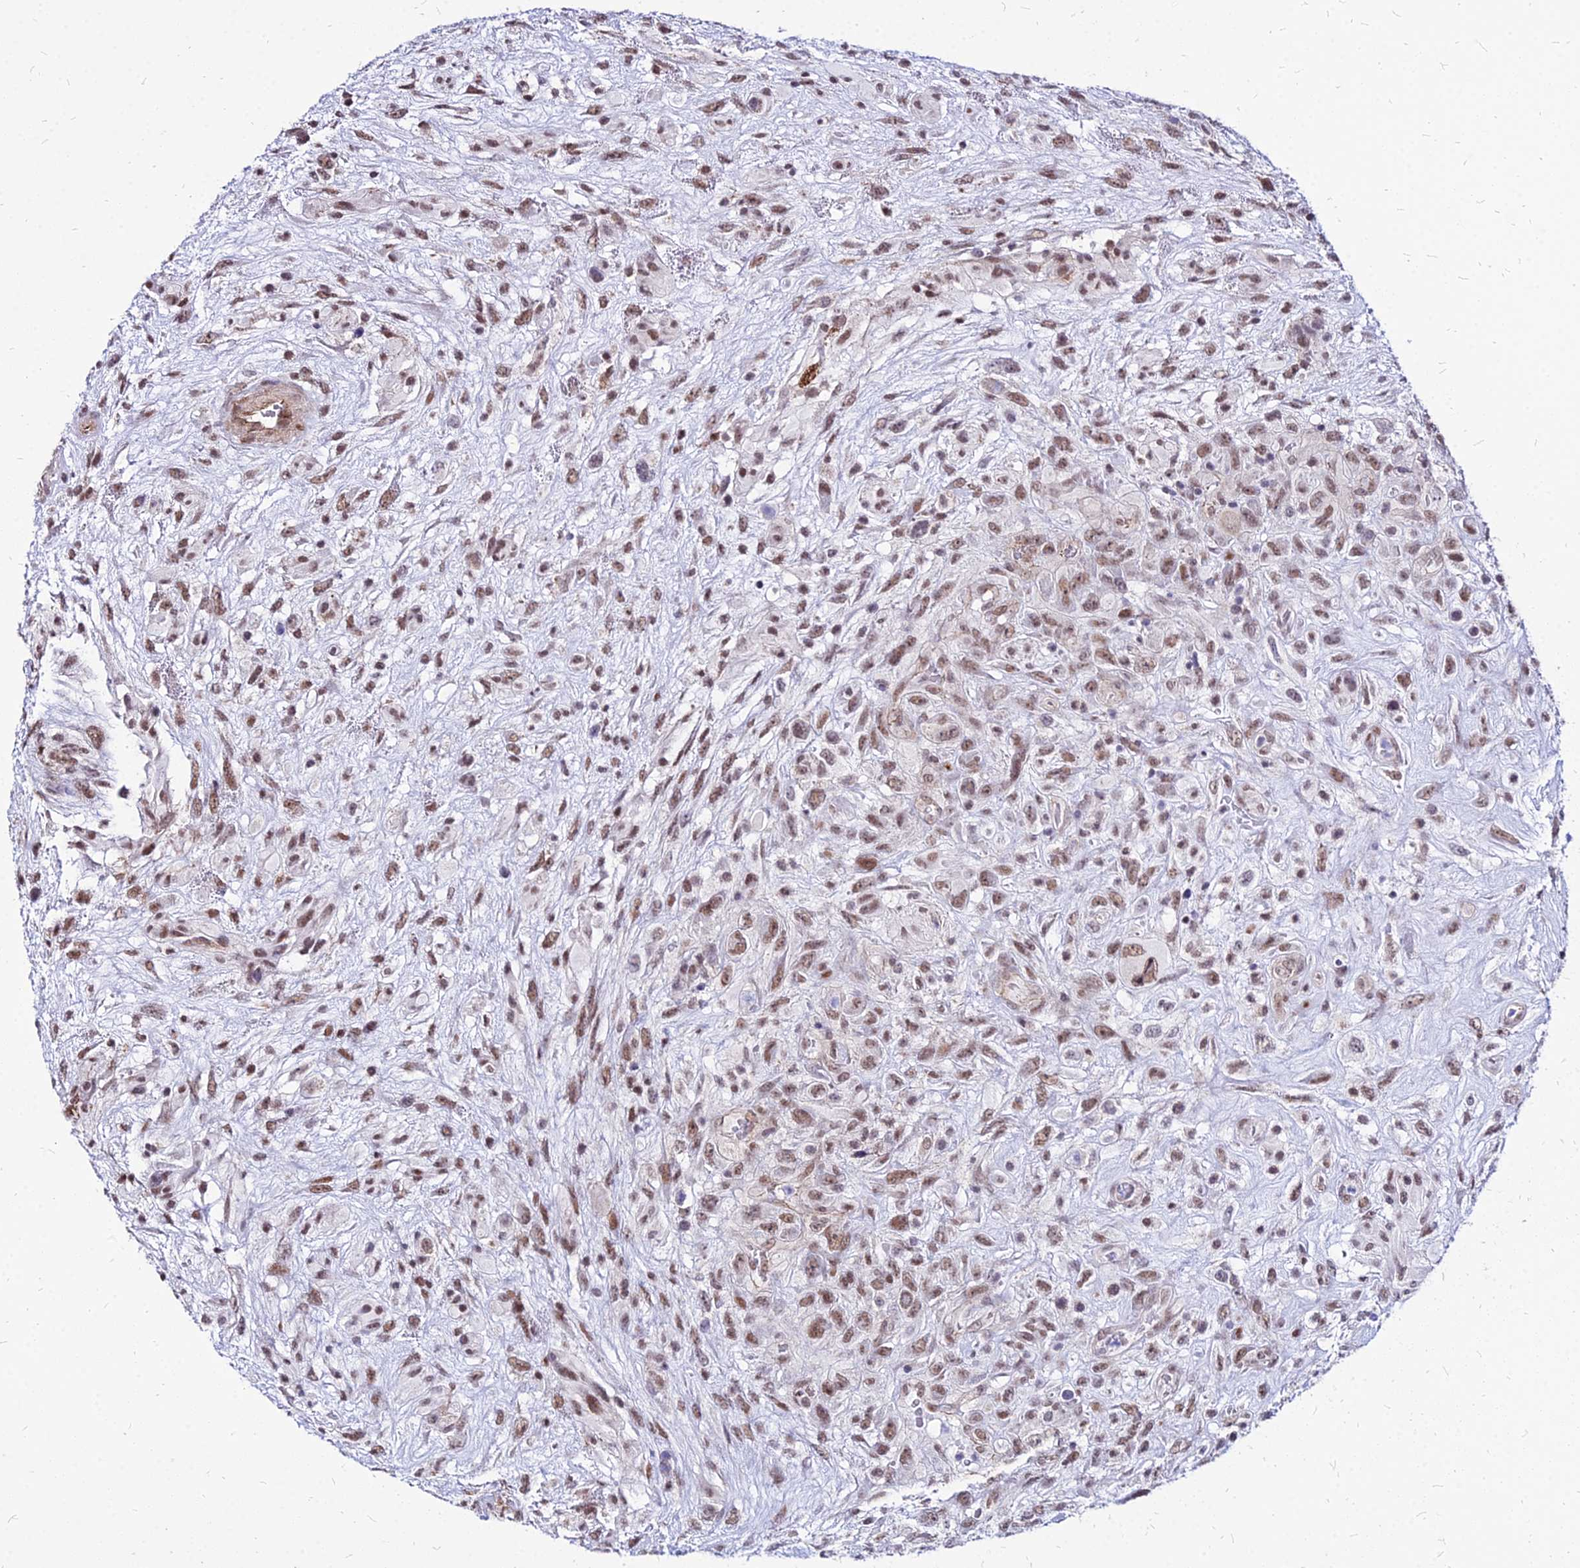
{"staining": {"intensity": "moderate", "quantity": ">75%", "location": "nuclear"}, "tissue": "glioma", "cell_type": "Tumor cells", "image_type": "cancer", "snomed": [{"axis": "morphology", "description": "Glioma, malignant, High grade"}, {"axis": "topography", "description": "Brain"}], "caption": "This is a photomicrograph of IHC staining of malignant high-grade glioma, which shows moderate positivity in the nuclear of tumor cells.", "gene": "FDX2", "patient": {"sex": "male", "age": 61}}